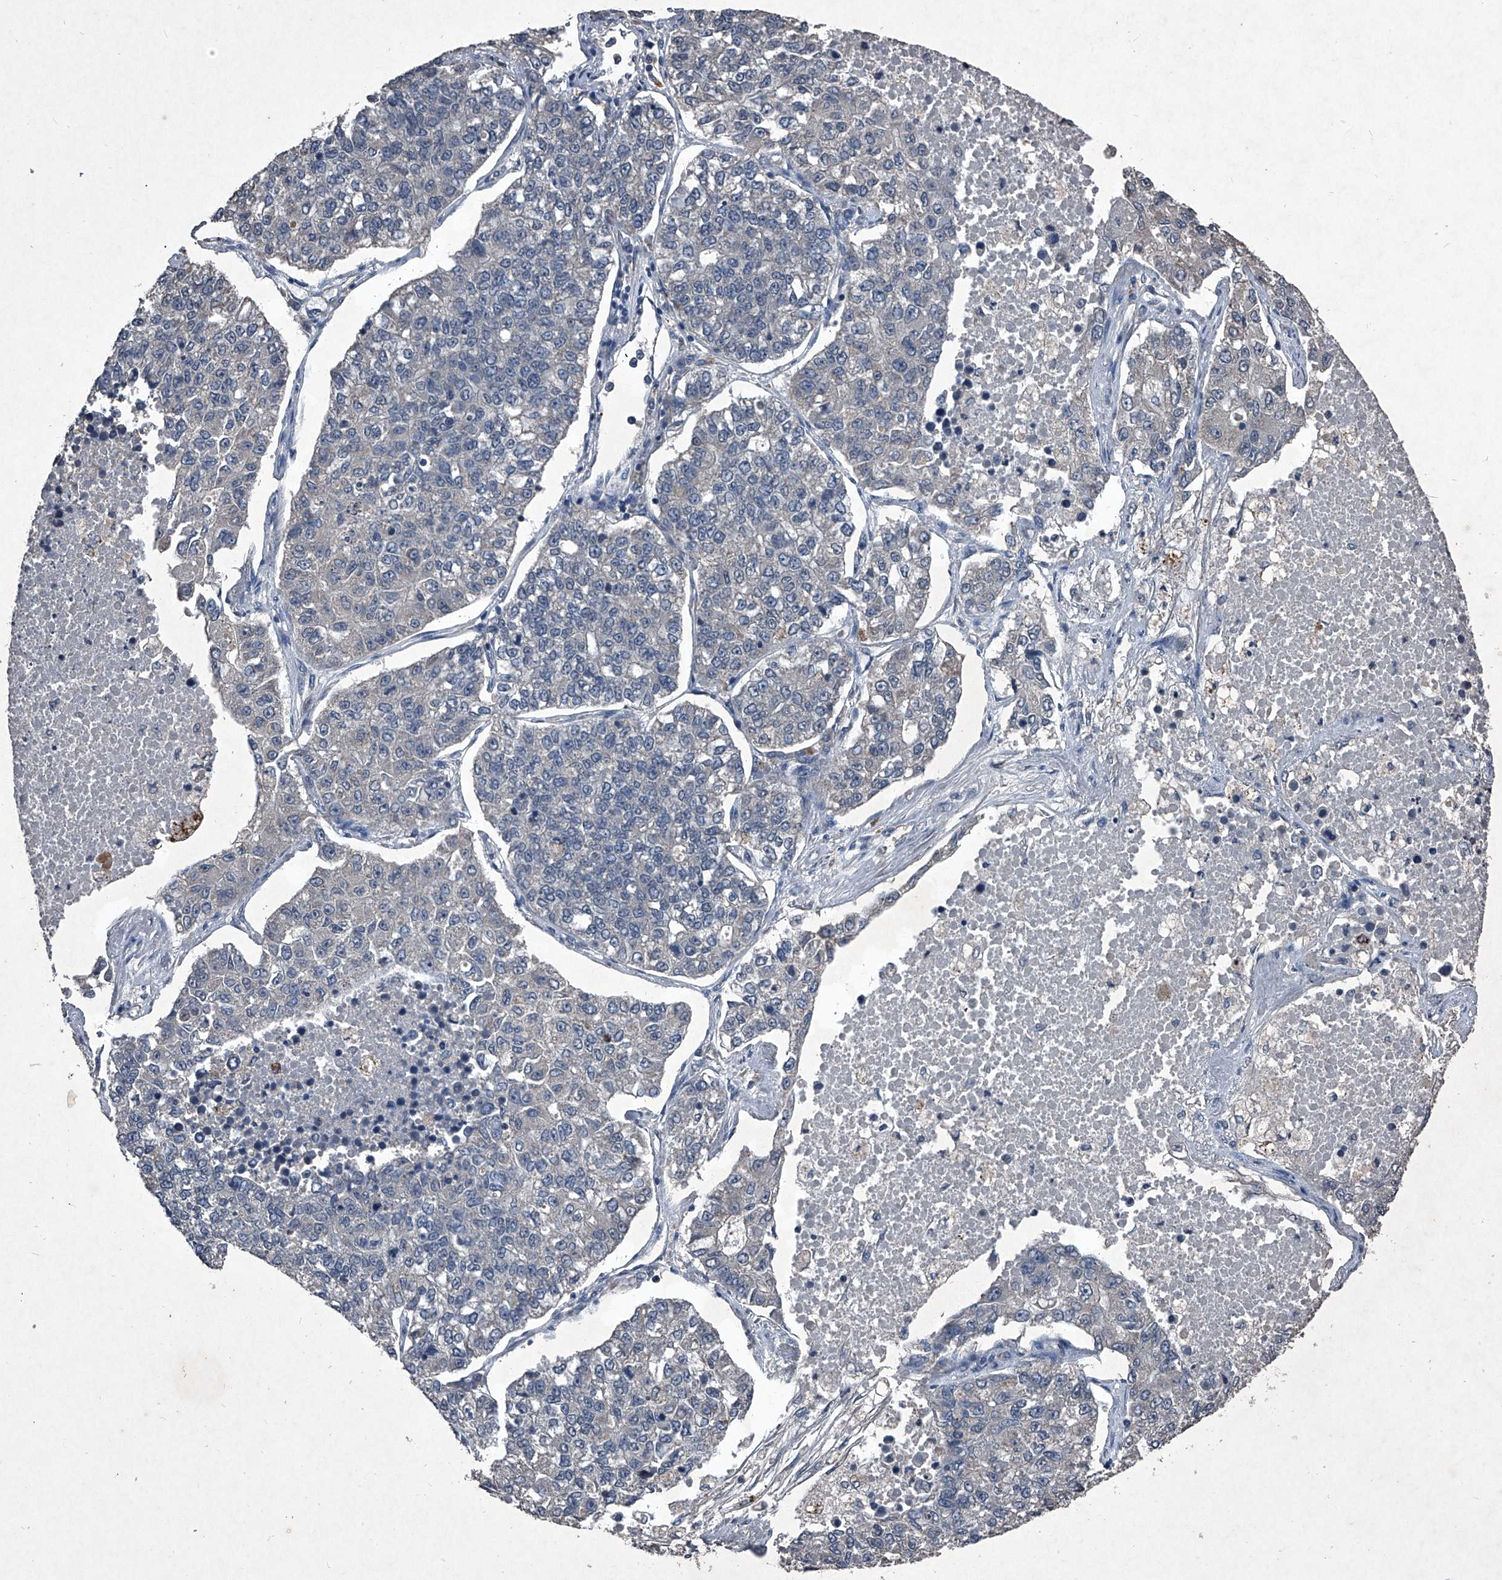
{"staining": {"intensity": "negative", "quantity": "none", "location": "none"}, "tissue": "lung cancer", "cell_type": "Tumor cells", "image_type": "cancer", "snomed": [{"axis": "morphology", "description": "Adenocarcinoma, NOS"}, {"axis": "topography", "description": "Lung"}], "caption": "High power microscopy image of an immunohistochemistry image of lung adenocarcinoma, revealing no significant staining in tumor cells. (Stains: DAB immunohistochemistry (IHC) with hematoxylin counter stain, Microscopy: brightfield microscopy at high magnification).", "gene": "MAPKAP1", "patient": {"sex": "male", "age": 49}}